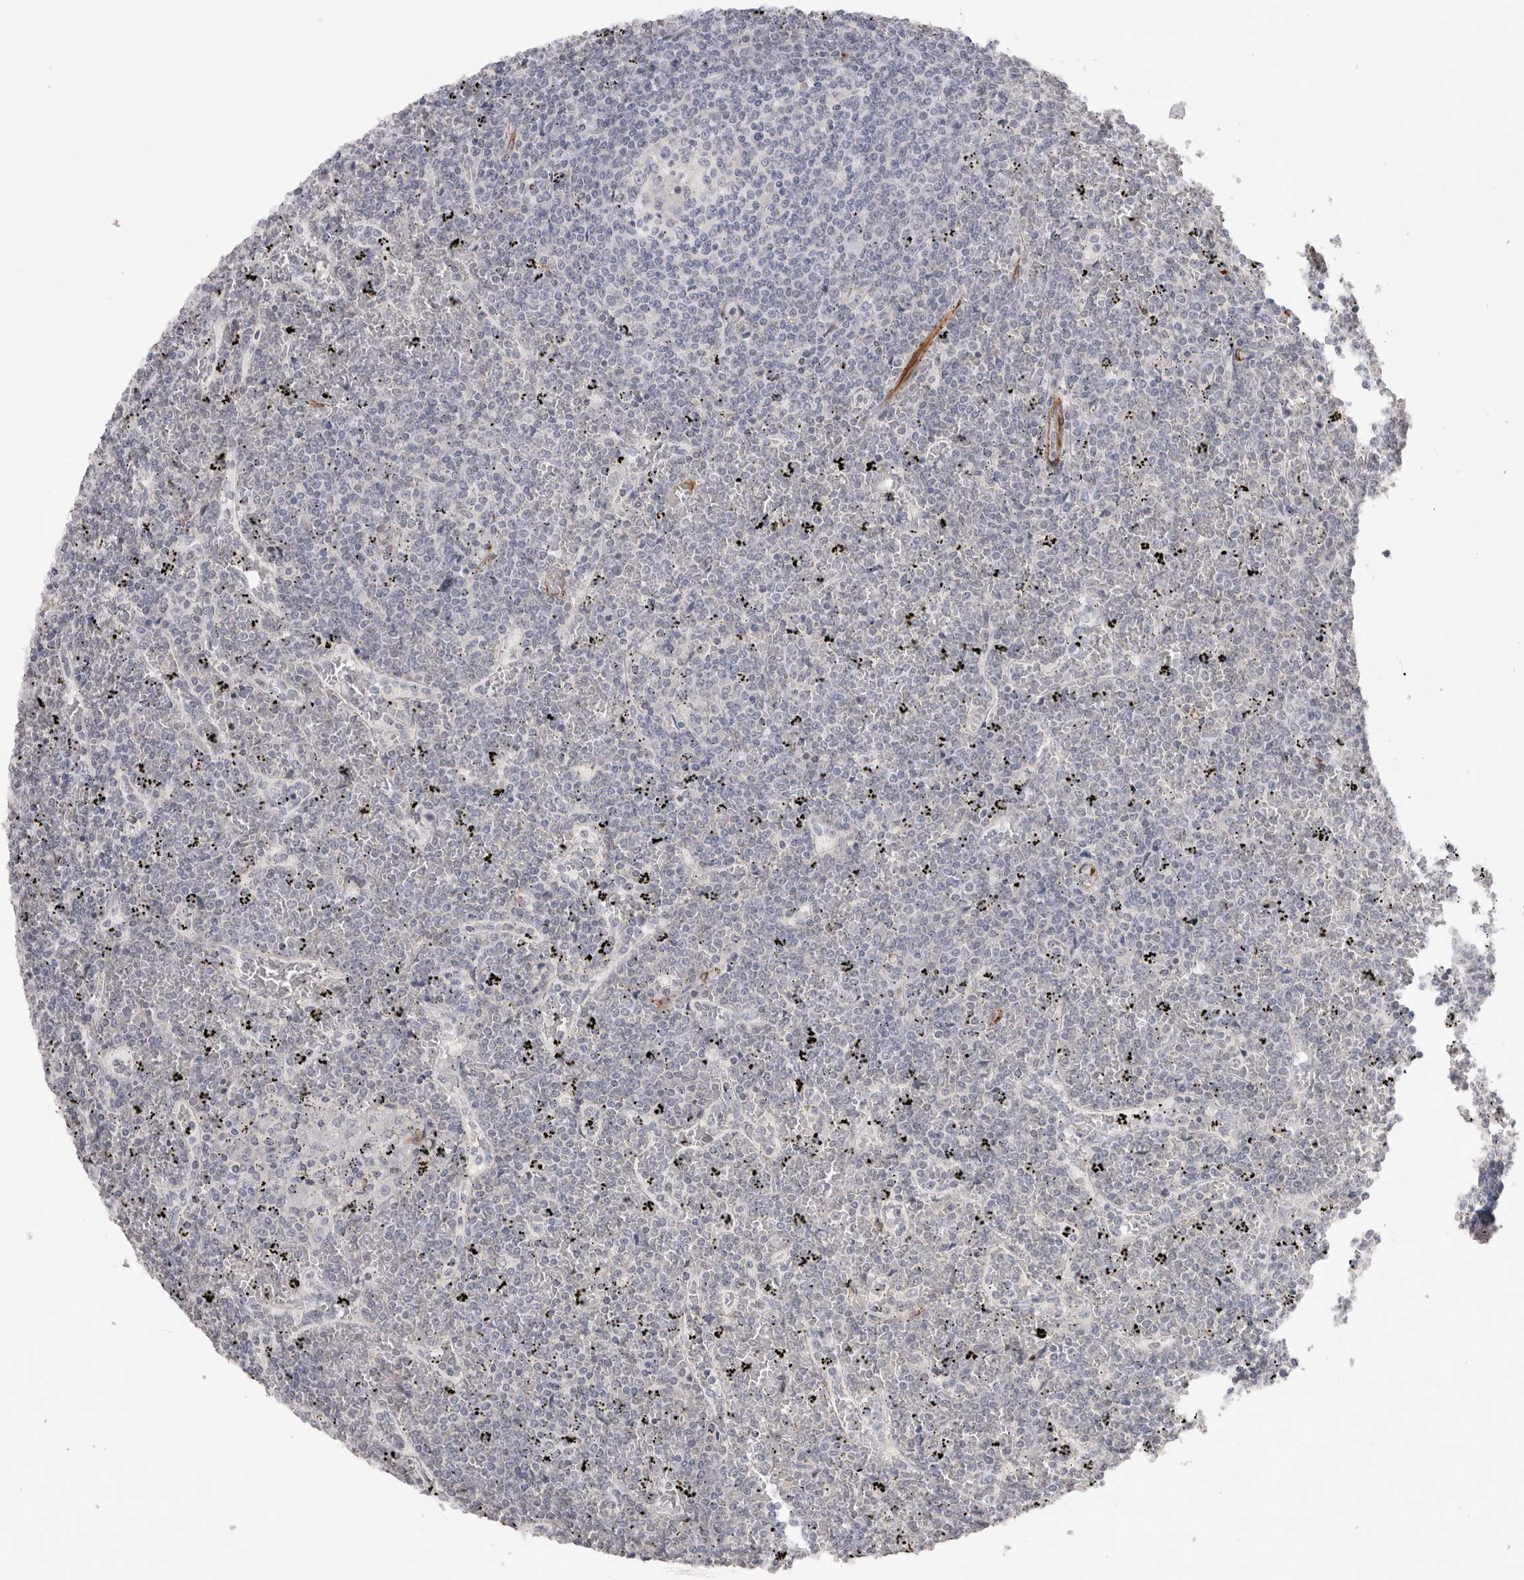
{"staining": {"intensity": "negative", "quantity": "none", "location": "none"}, "tissue": "lymphoma", "cell_type": "Tumor cells", "image_type": "cancer", "snomed": [{"axis": "morphology", "description": "Malignant lymphoma, non-Hodgkin's type, Low grade"}, {"axis": "topography", "description": "Spleen"}], "caption": "Lymphoma was stained to show a protein in brown. There is no significant positivity in tumor cells.", "gene": "CDH13", "patient": {"sex": "female", "age": 19}}